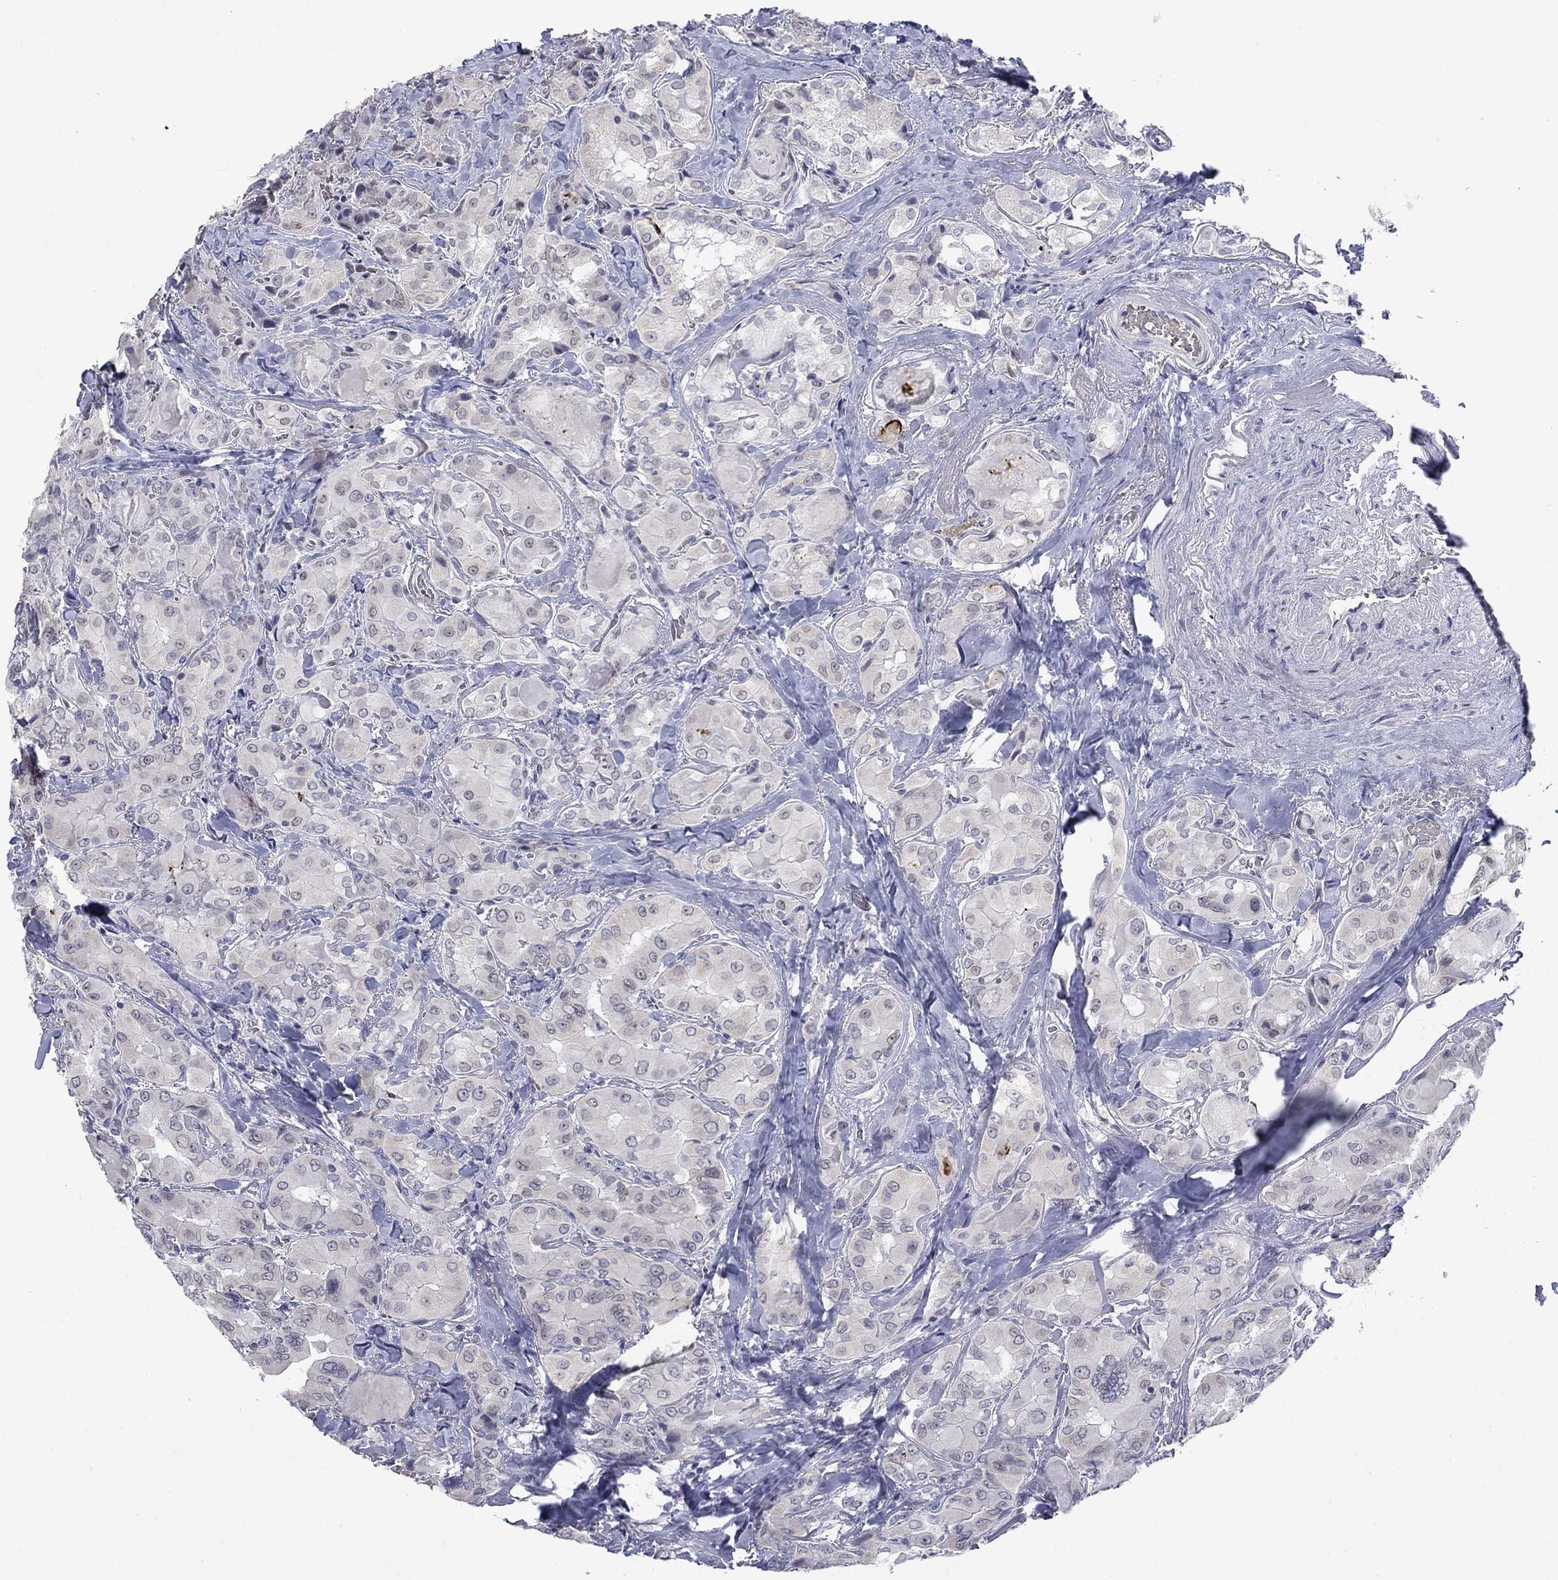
{"staining": {"intensity": "negative", "quantity": "none", "location": "none"}, "tissue": "thyroid cancer", "cell_type": "Tumor cells", "image_type": "cancer", "snomed": [{"axis": "morphology", "description": "Normal tissue, NOS"}, {"axis": "morphology", "description": "Papillary adenocarcinoma, NOS"}, {"axis": "topography", "description": "Thyroid gland"}], "caption": "The photomicrograph exhibits no significant positivity in tumor cells of thyroid cancer.", "gene": "NSMF", "patient": {"sex": "female", "age": 66}}